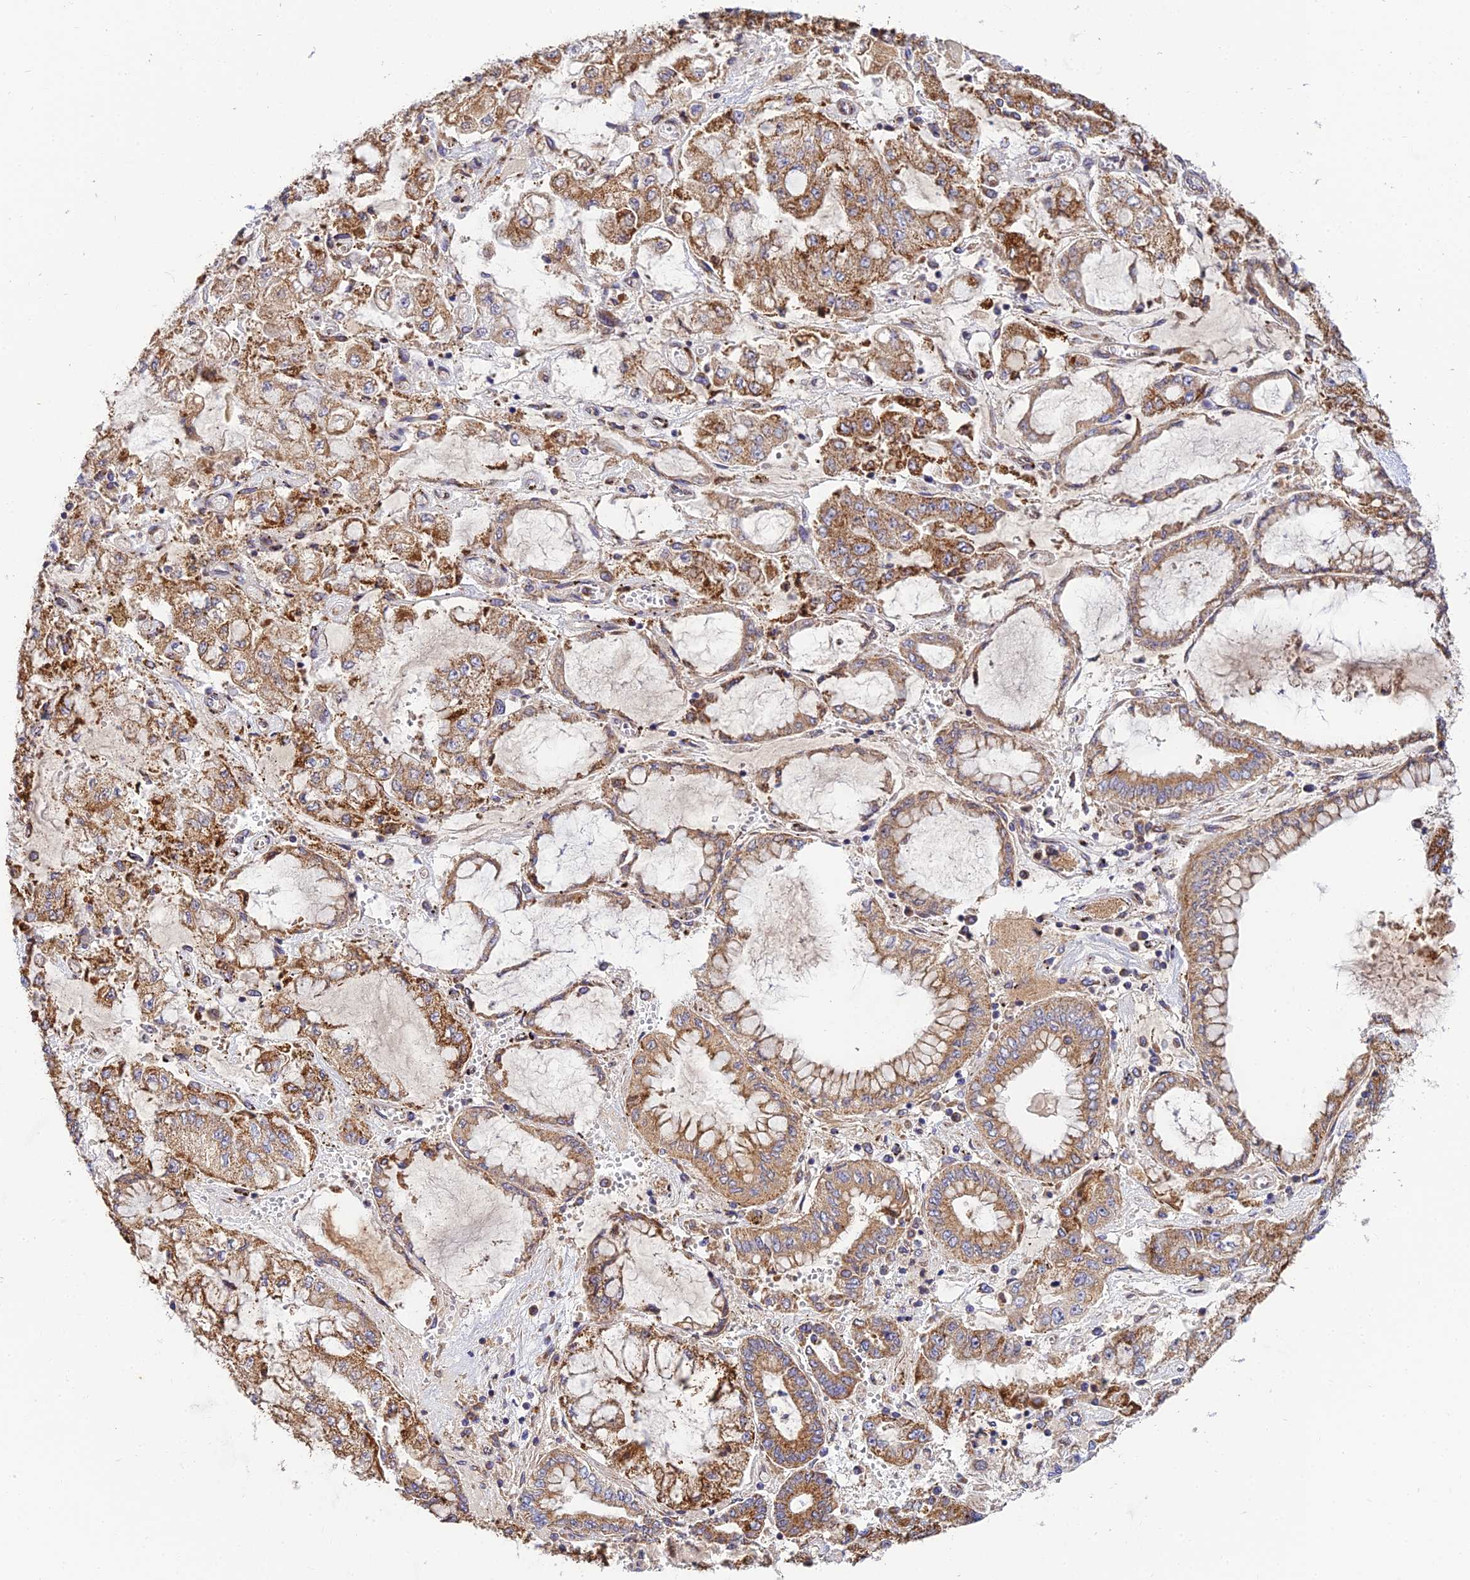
{"staining": {"intensity": "moderate", "quantity": ">75%", "location": "cytoplasmic/membranous"}, "tissue": "stomach cancer", "cell_type": "Tumor cells", "image_type": "cancer", "snomed": [{"axis": "morphology", "description": "Adenocarcinoma, NOS"}, {"axis": "topography", "description": "Stomach"}], "caption": "Stomach cancer (adenocarcinoma) stained for a protein demonstrates moderate cytoplasmic/membranous positivity in tumor cells.", "gene": "PODNL1", "patient": {"sex": "male", "age": 76}}